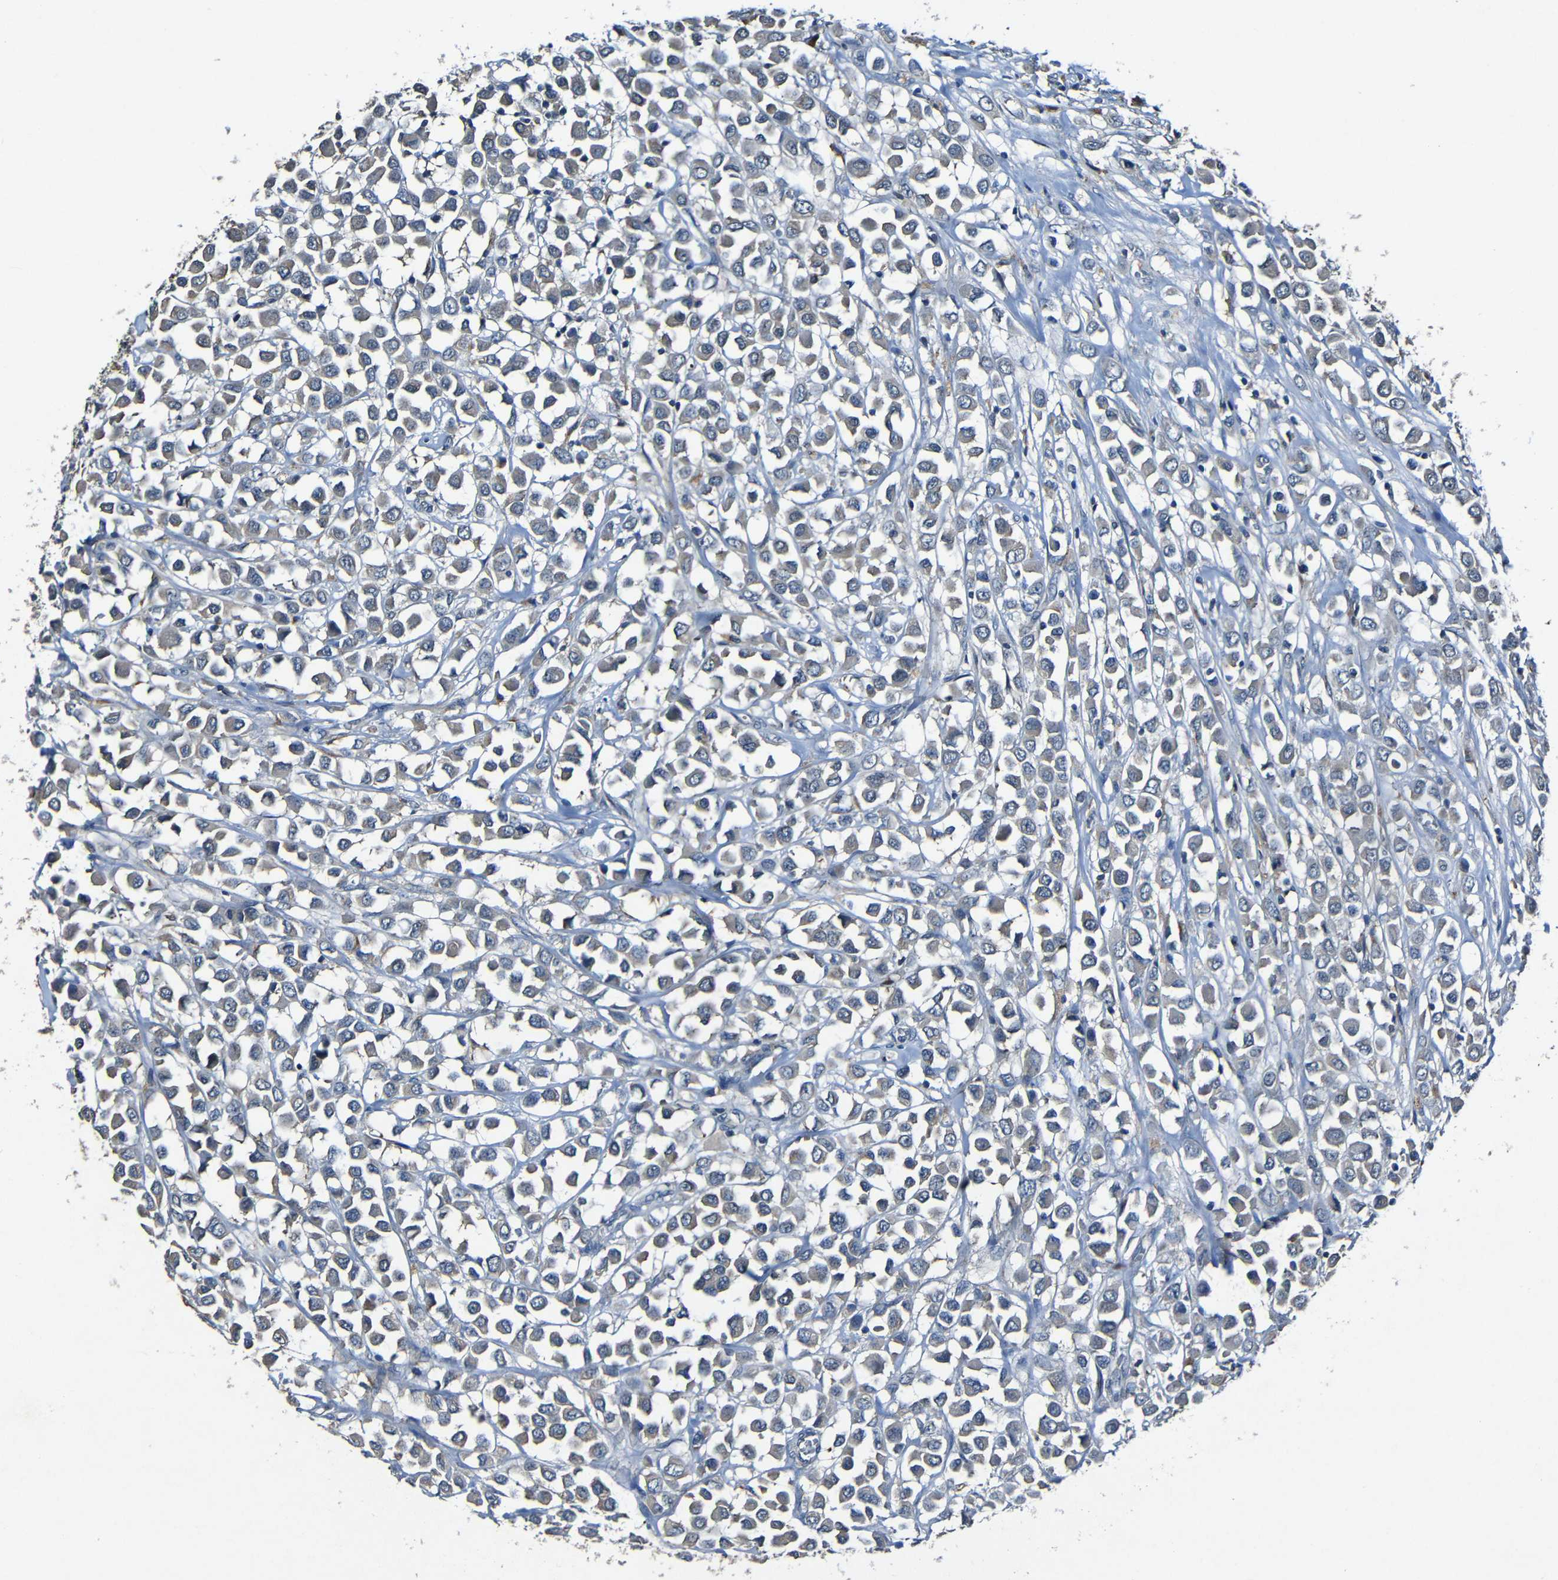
{"staining": {"intensity": "weak", "quantity": "<25%", "location": "cytoplasmic/membranous"}, "tissue": "breast cancer", "cell_type": "Tumor cells", "image_type": "cancer", "snomed": [{"axis": "morphology", "description": "Duct carcinoma"}, {"axis": "topography", "description": "Breast"}], "caption": "There is no significant positivity in tumor cells of intraductal carcinoma (breast).", "gene": "LRRC70", "patient": {"sex": "female", "age": 61}}